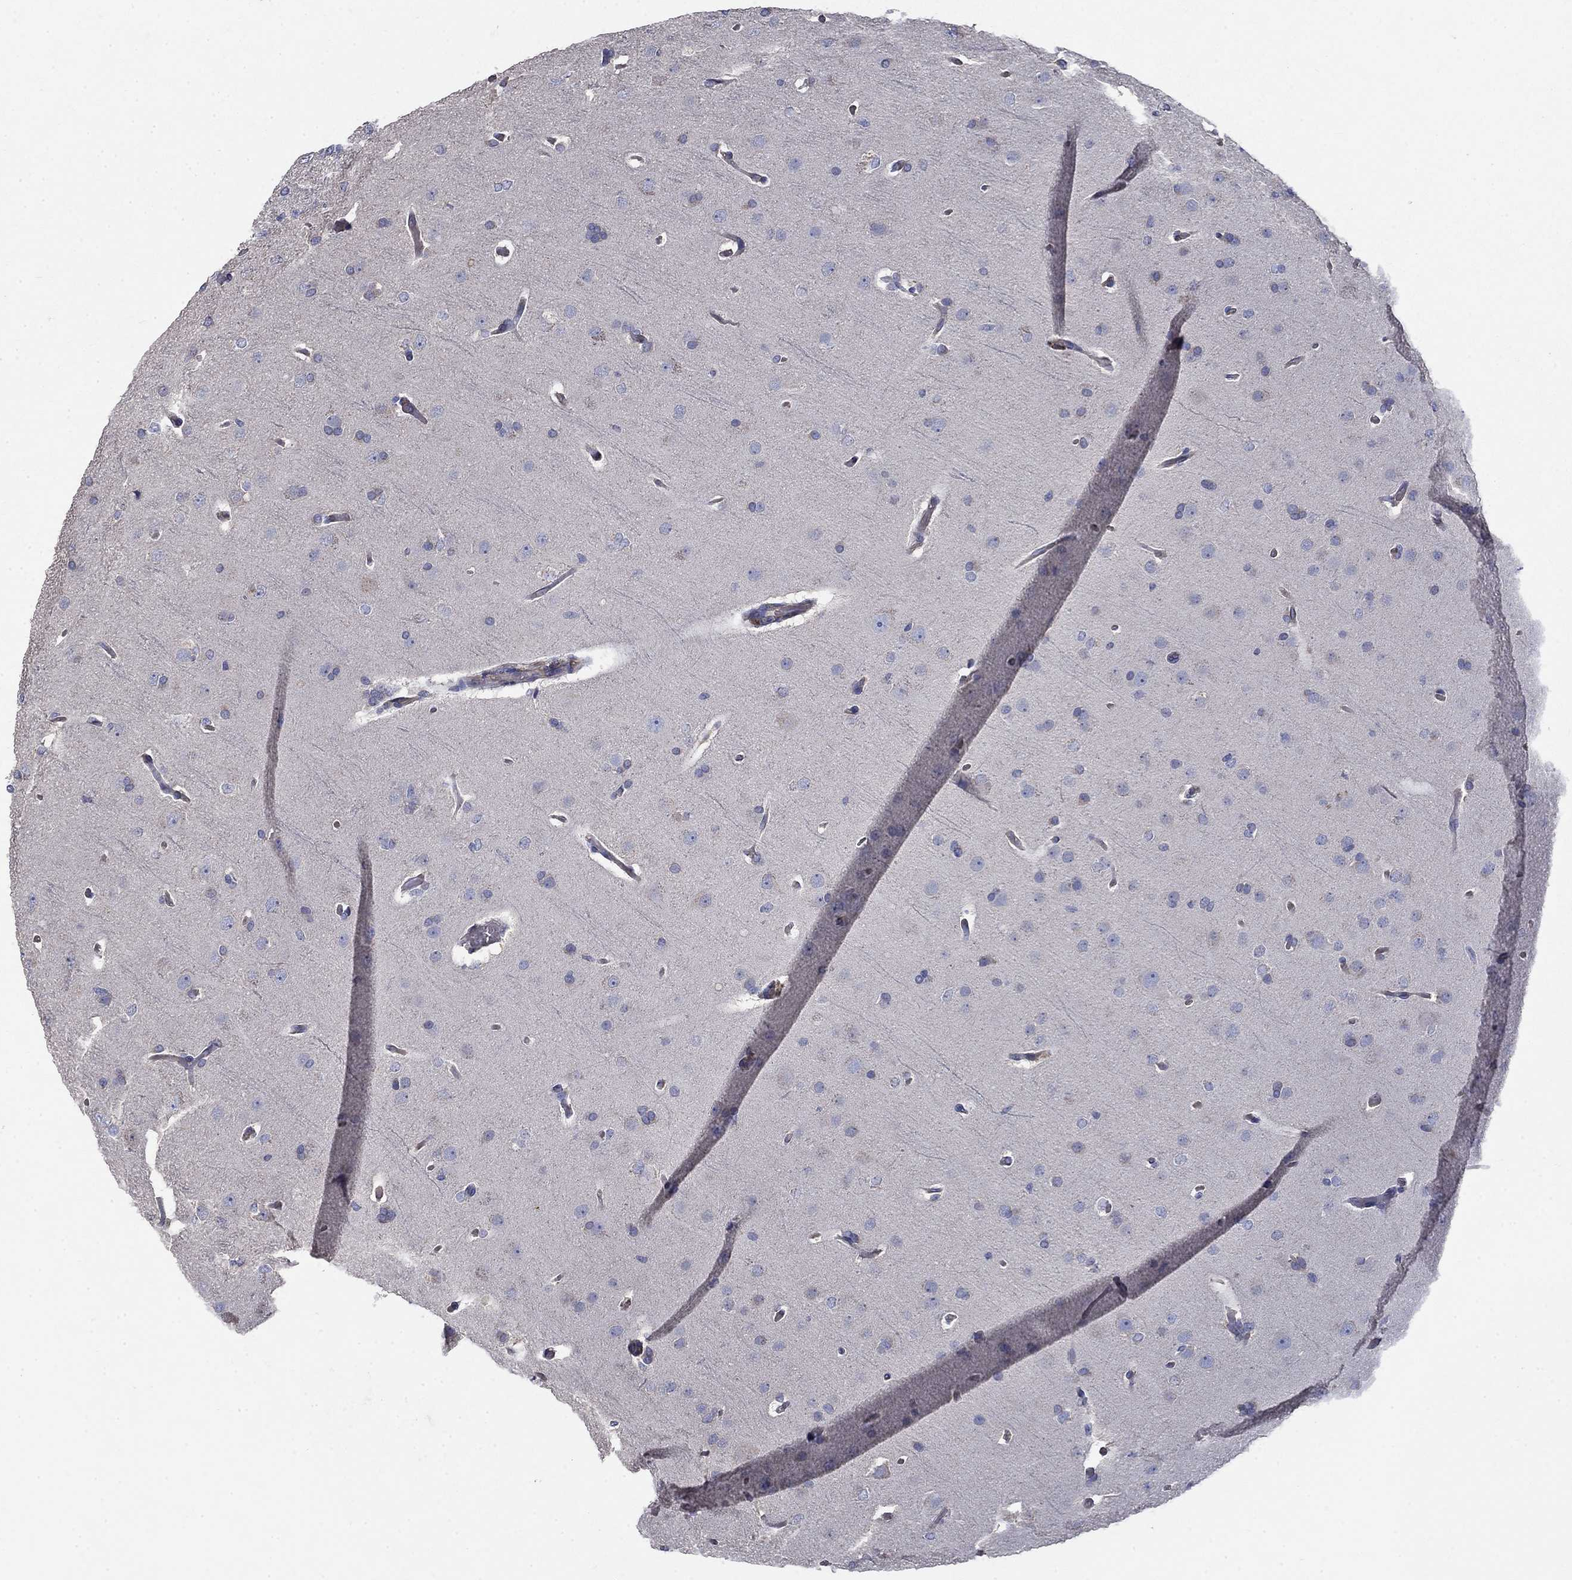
{"staining": {"intensity": "negative", "quantity": "none", "location": "none"}, "tissue": "glioma", "cell_type": "Tumor cells", "image_type": "cancer", "snomed": [{"axis": "morphology", "description": "Glioma, malignant, Low grade"}, {"axis": "topography", "description": "Brain"}], "caption": "Immunohistochemistry of human glioma reveals no positivity in tumor cells.", "gene": "FLNC", "patient": {"sex": "male", "age": 41}}